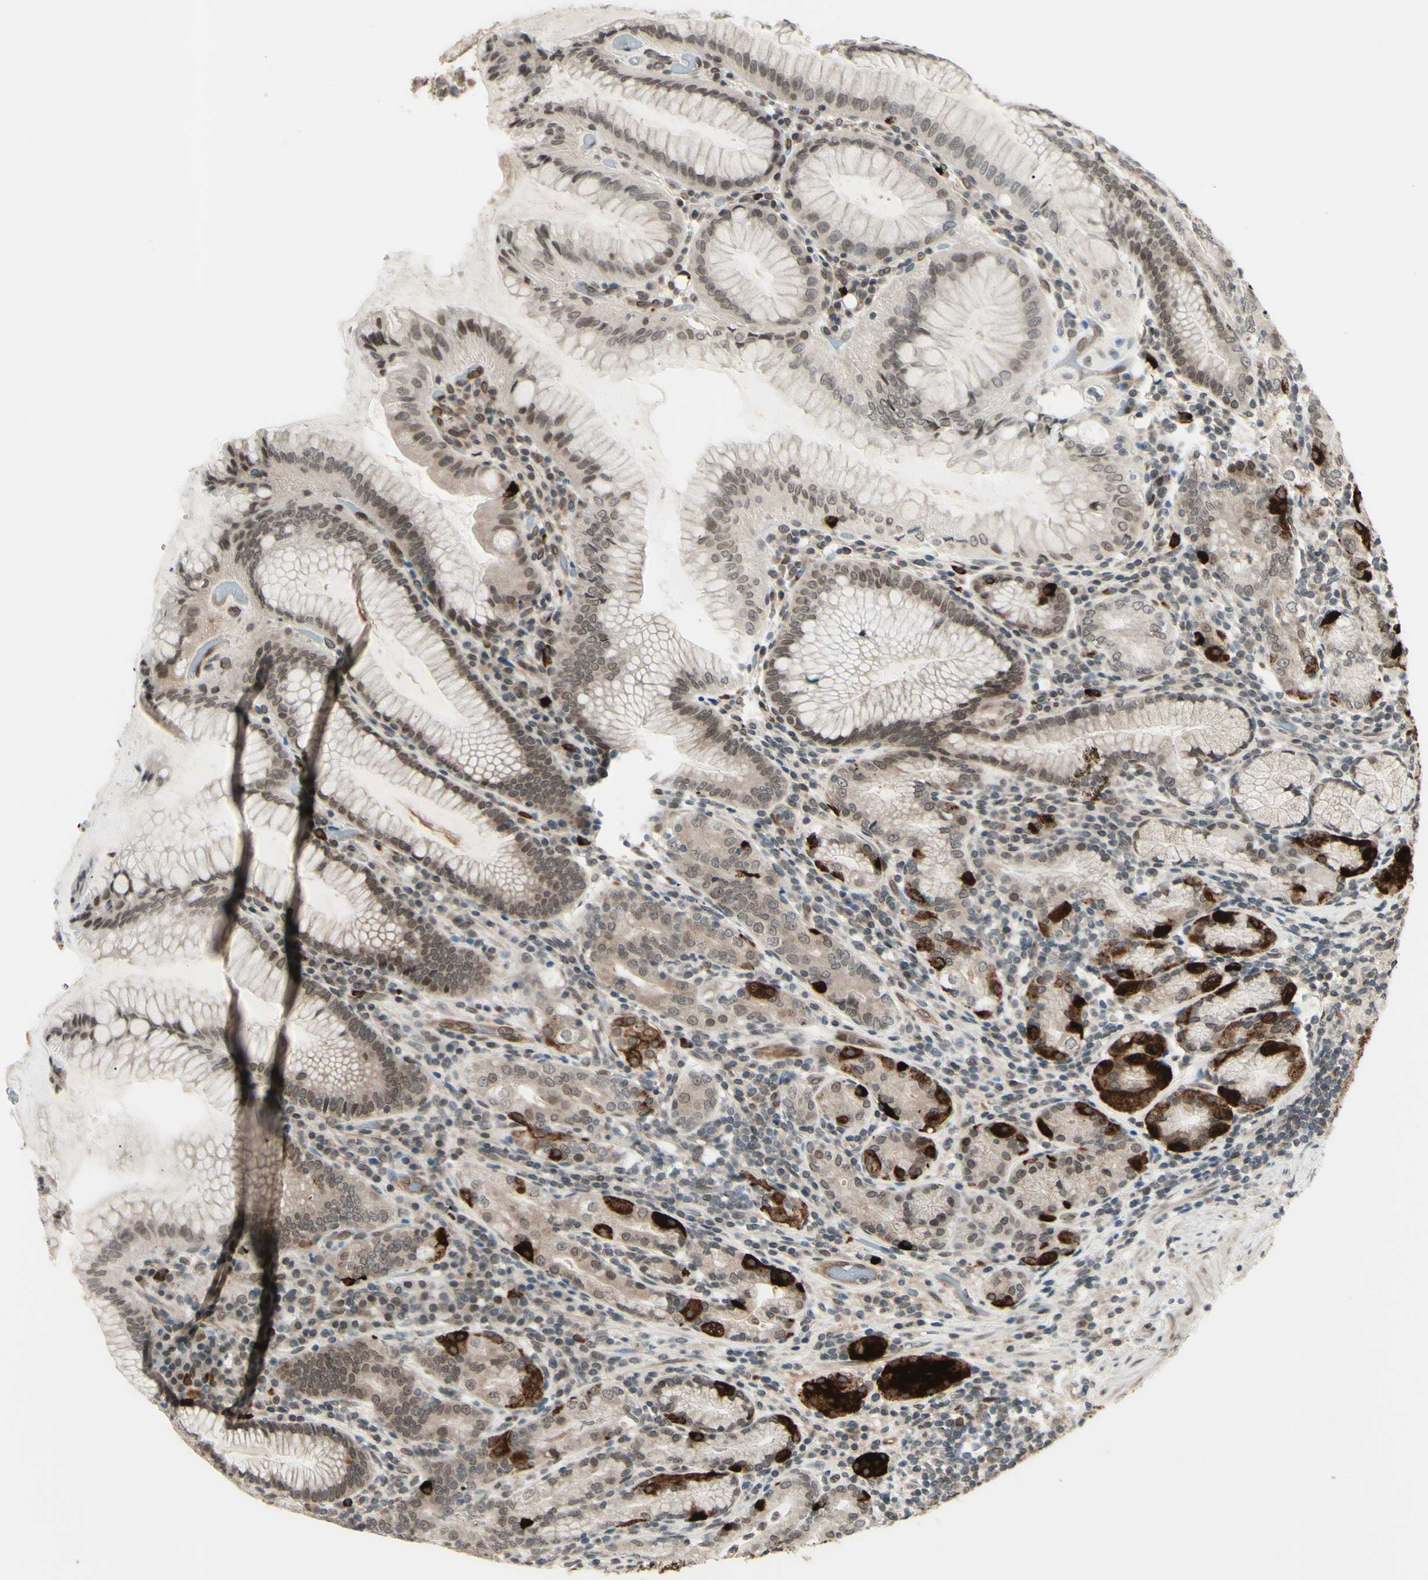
{"staining": {"intensity": "strong", "quantity": "25%-75%", "location": "cytoplasmic/membranous,nuclear"}, "tissue": "stomach", "cell_type": "Glandular cells", "image_type": "normal", "snomed": [{"axis": "morphology", "description": "Normal tissue, NOS"}, {"axis": "topography", "description": "Stomach, lower"}], "caption": "Immunohistochemical staining of normal human stomach exhibits high levels of strong cytoplasmic/membranous,nuclear staining in about 25%-75% of glandular cells. The staining is performed using DAB (3,3'-diaminobenzidine) brown chromogen to label protein expression. The nuclei are counter-stained blue using hematoxylin.", "gene": "MLF2", "patient": {"sex": "female", "age": 76}}